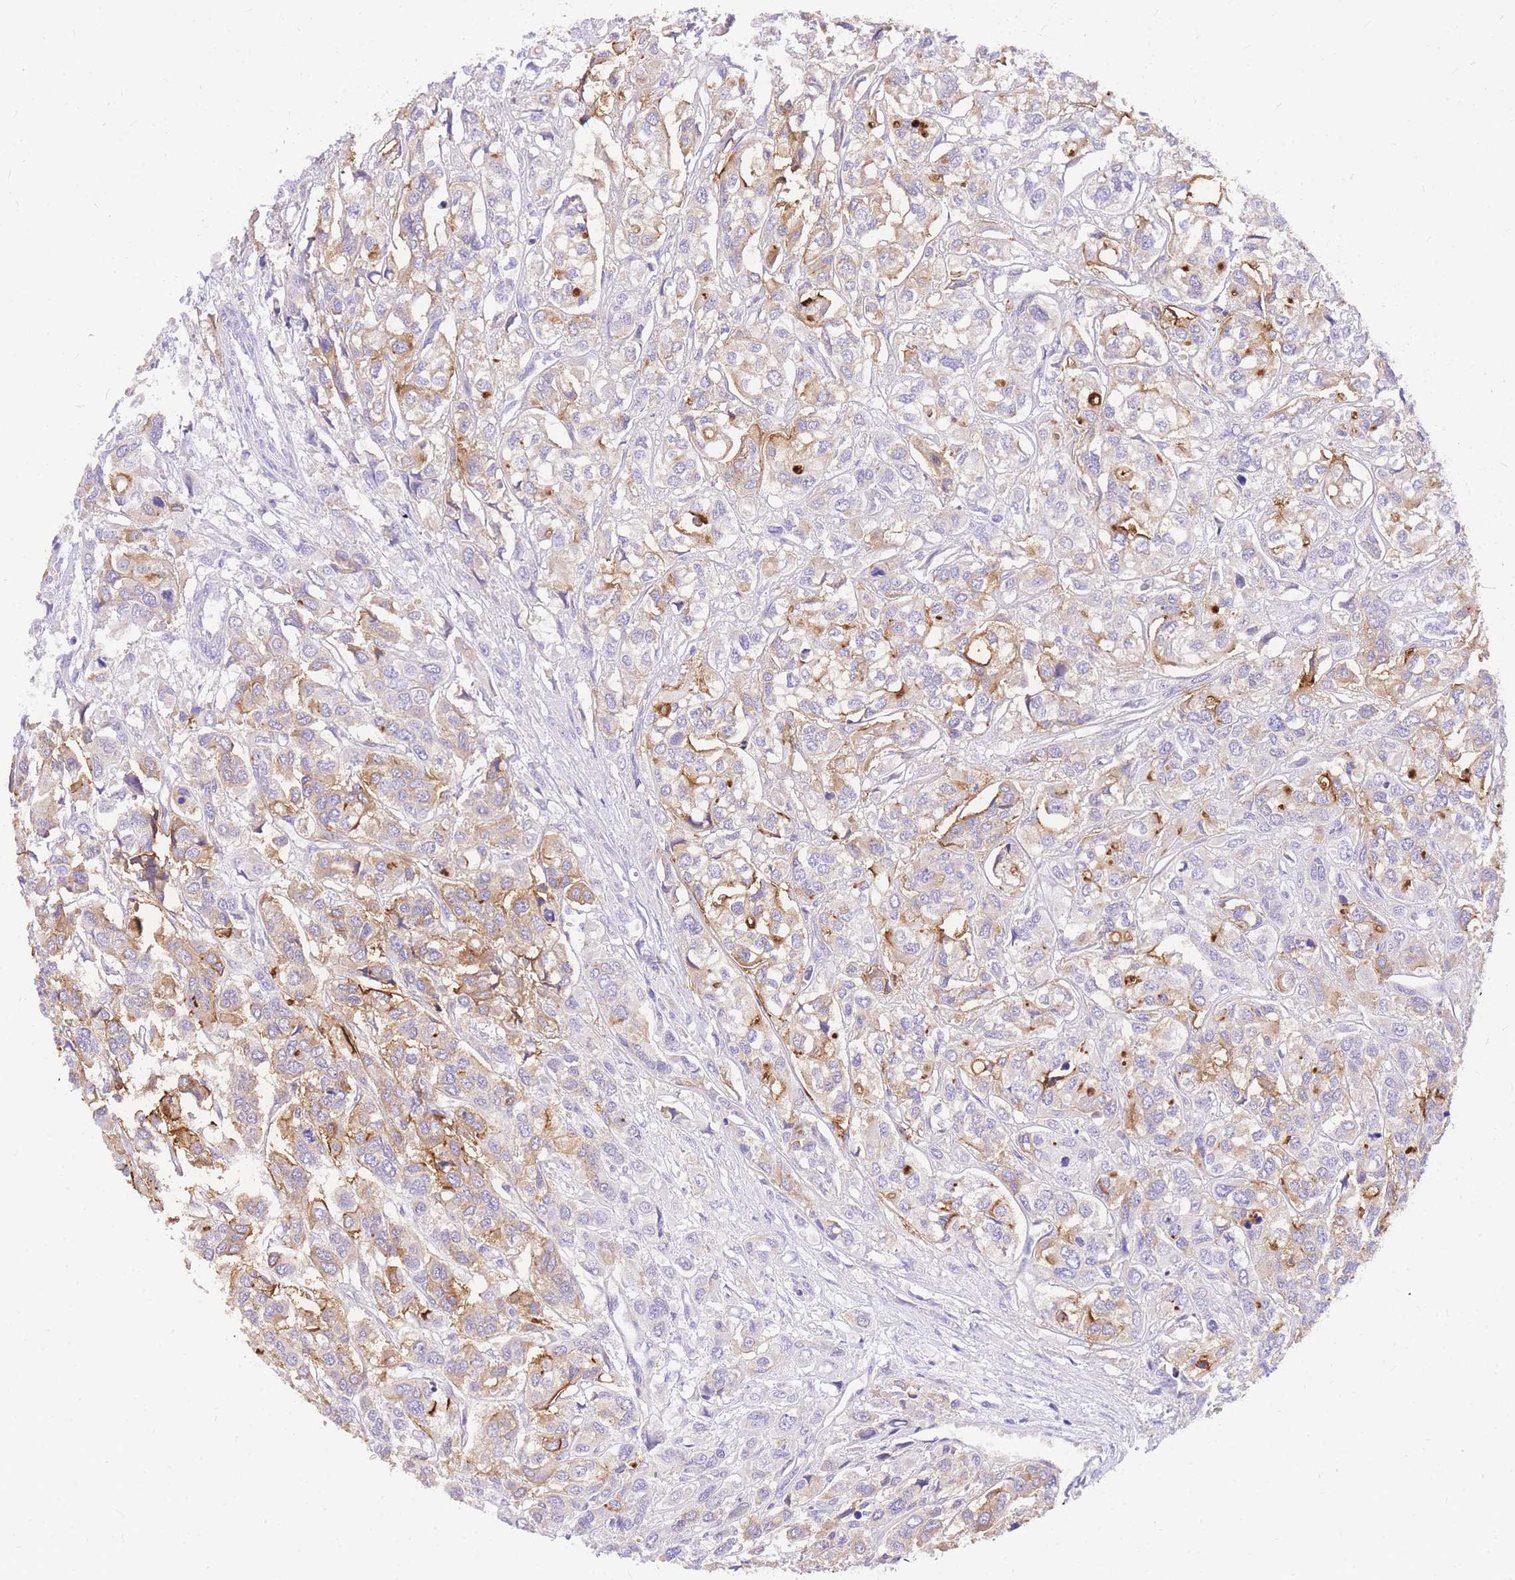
{"staining": {"intensity": "moderate", "quantity": "25%-75%", "location": "cytoplasmic/membranous"}, "tissue": "urothelial cancer", "cell_type": "Tumor cells", "image_type": "cancer", "snomed": [{"axis": "morphology", "description": "Urothelial carcinoma, High grade"}, {"axis": "topography", "description": "Urinary bladder"}], "caption": "IHC of urothelial cancer exhibits medium levels of moderate cytoplasmic/membranous positivity in approximately 25%-75% of tumor cells.", "gene": "UPK1A", "patient": {"sex": "male", "age": 67}}